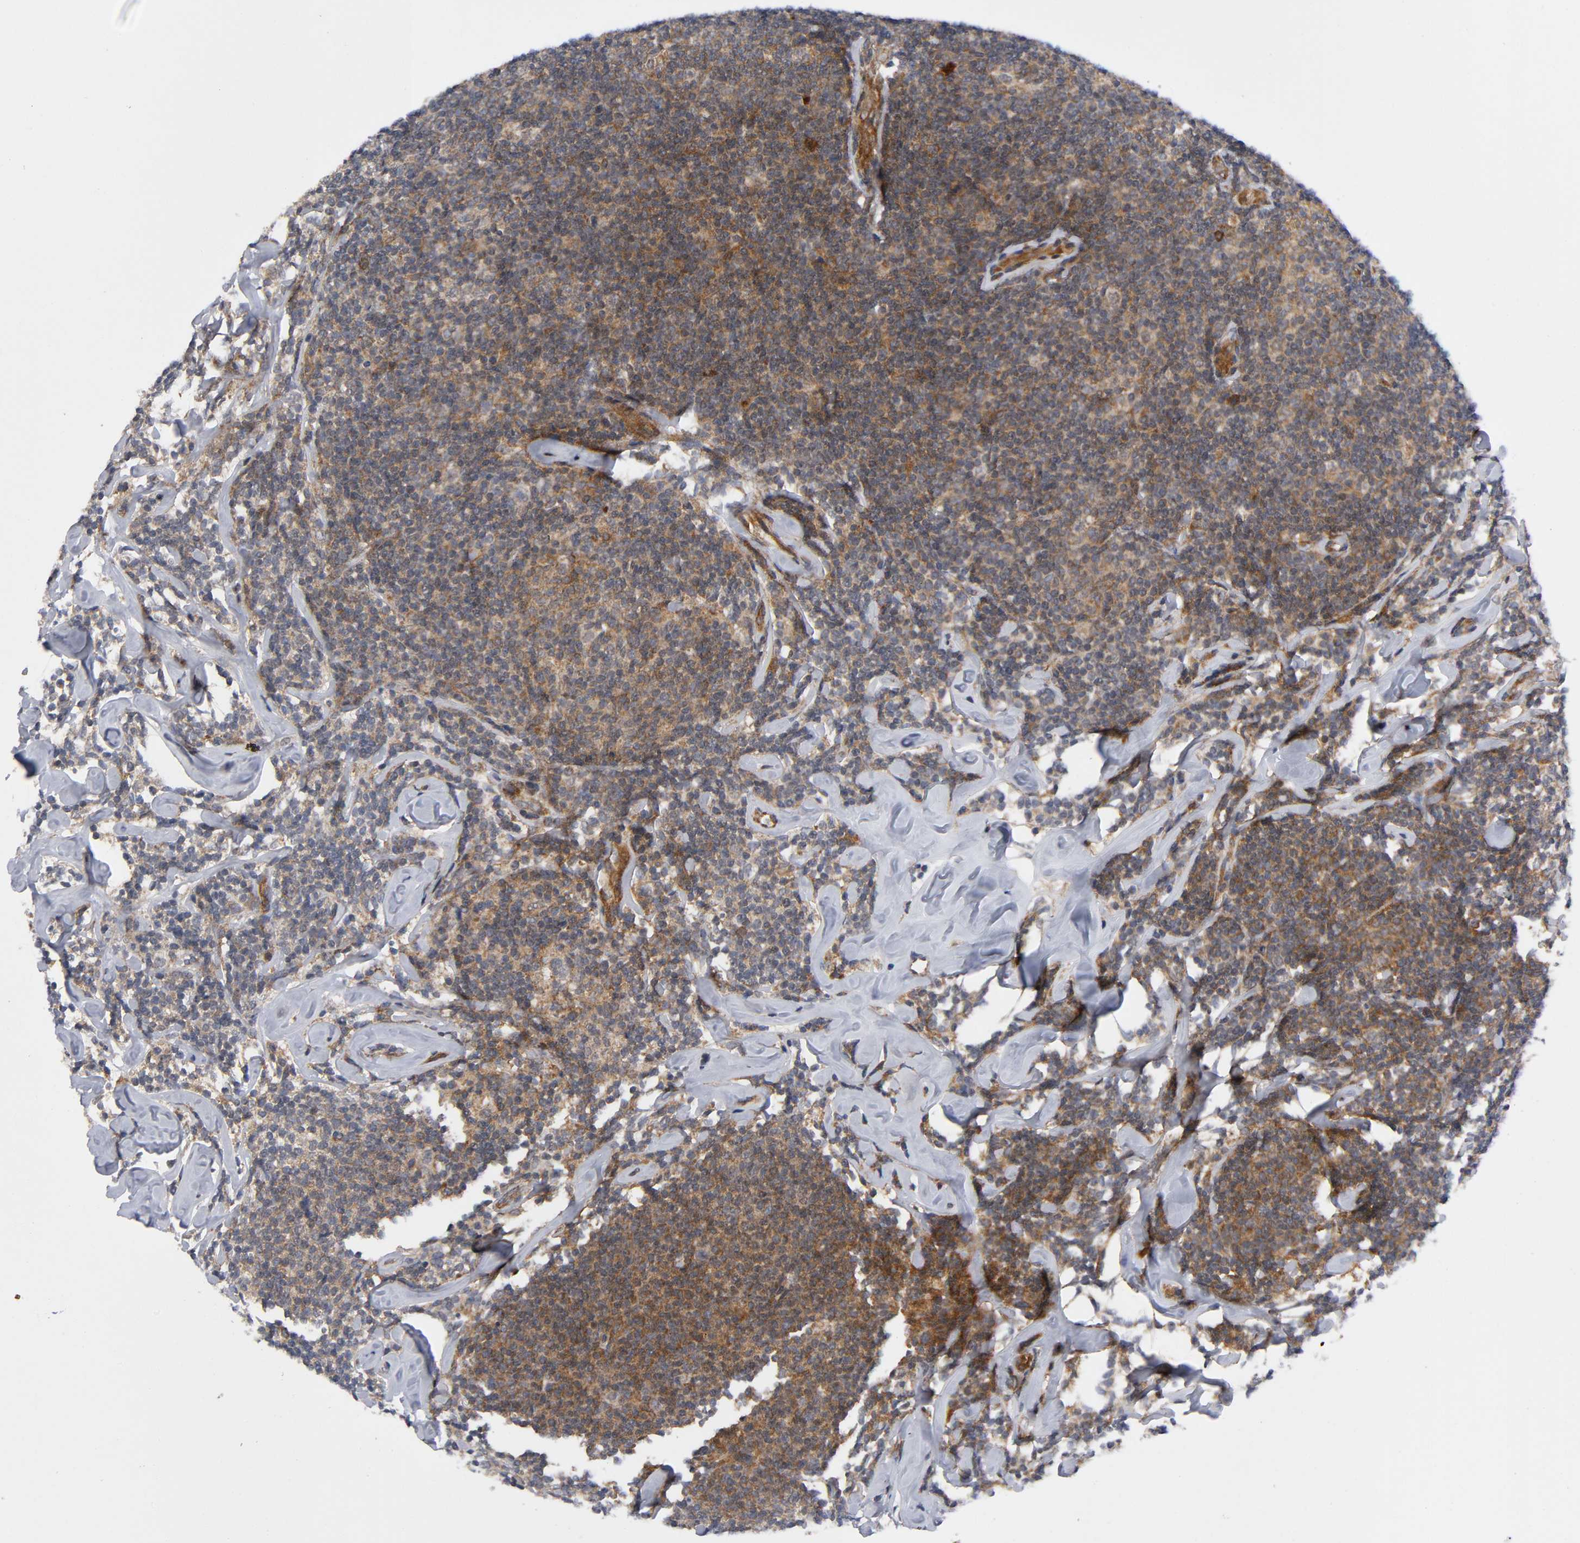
{"staining": {"intensity": "moderate", "quantity": ">75%", "location": "cytoplasmic/membranous"}, "tissue": "lymphoma", "cell_type": "Tumor cells", "image_type": "cancer", "snomed": [{"axis": "morphology", "description": "Malignant lymphoma, non-Hodgkin's type, Low grade"}, {"axis": "topography", "description": "Lymph node"}], "caption": "The image displays staining of lymphoma, revealing moderate cytoplasmic/membranous protein positivity (brown color) within tumor cells.", "gene": "EIF5", "patient": {"sex": "female", "age": 56}}